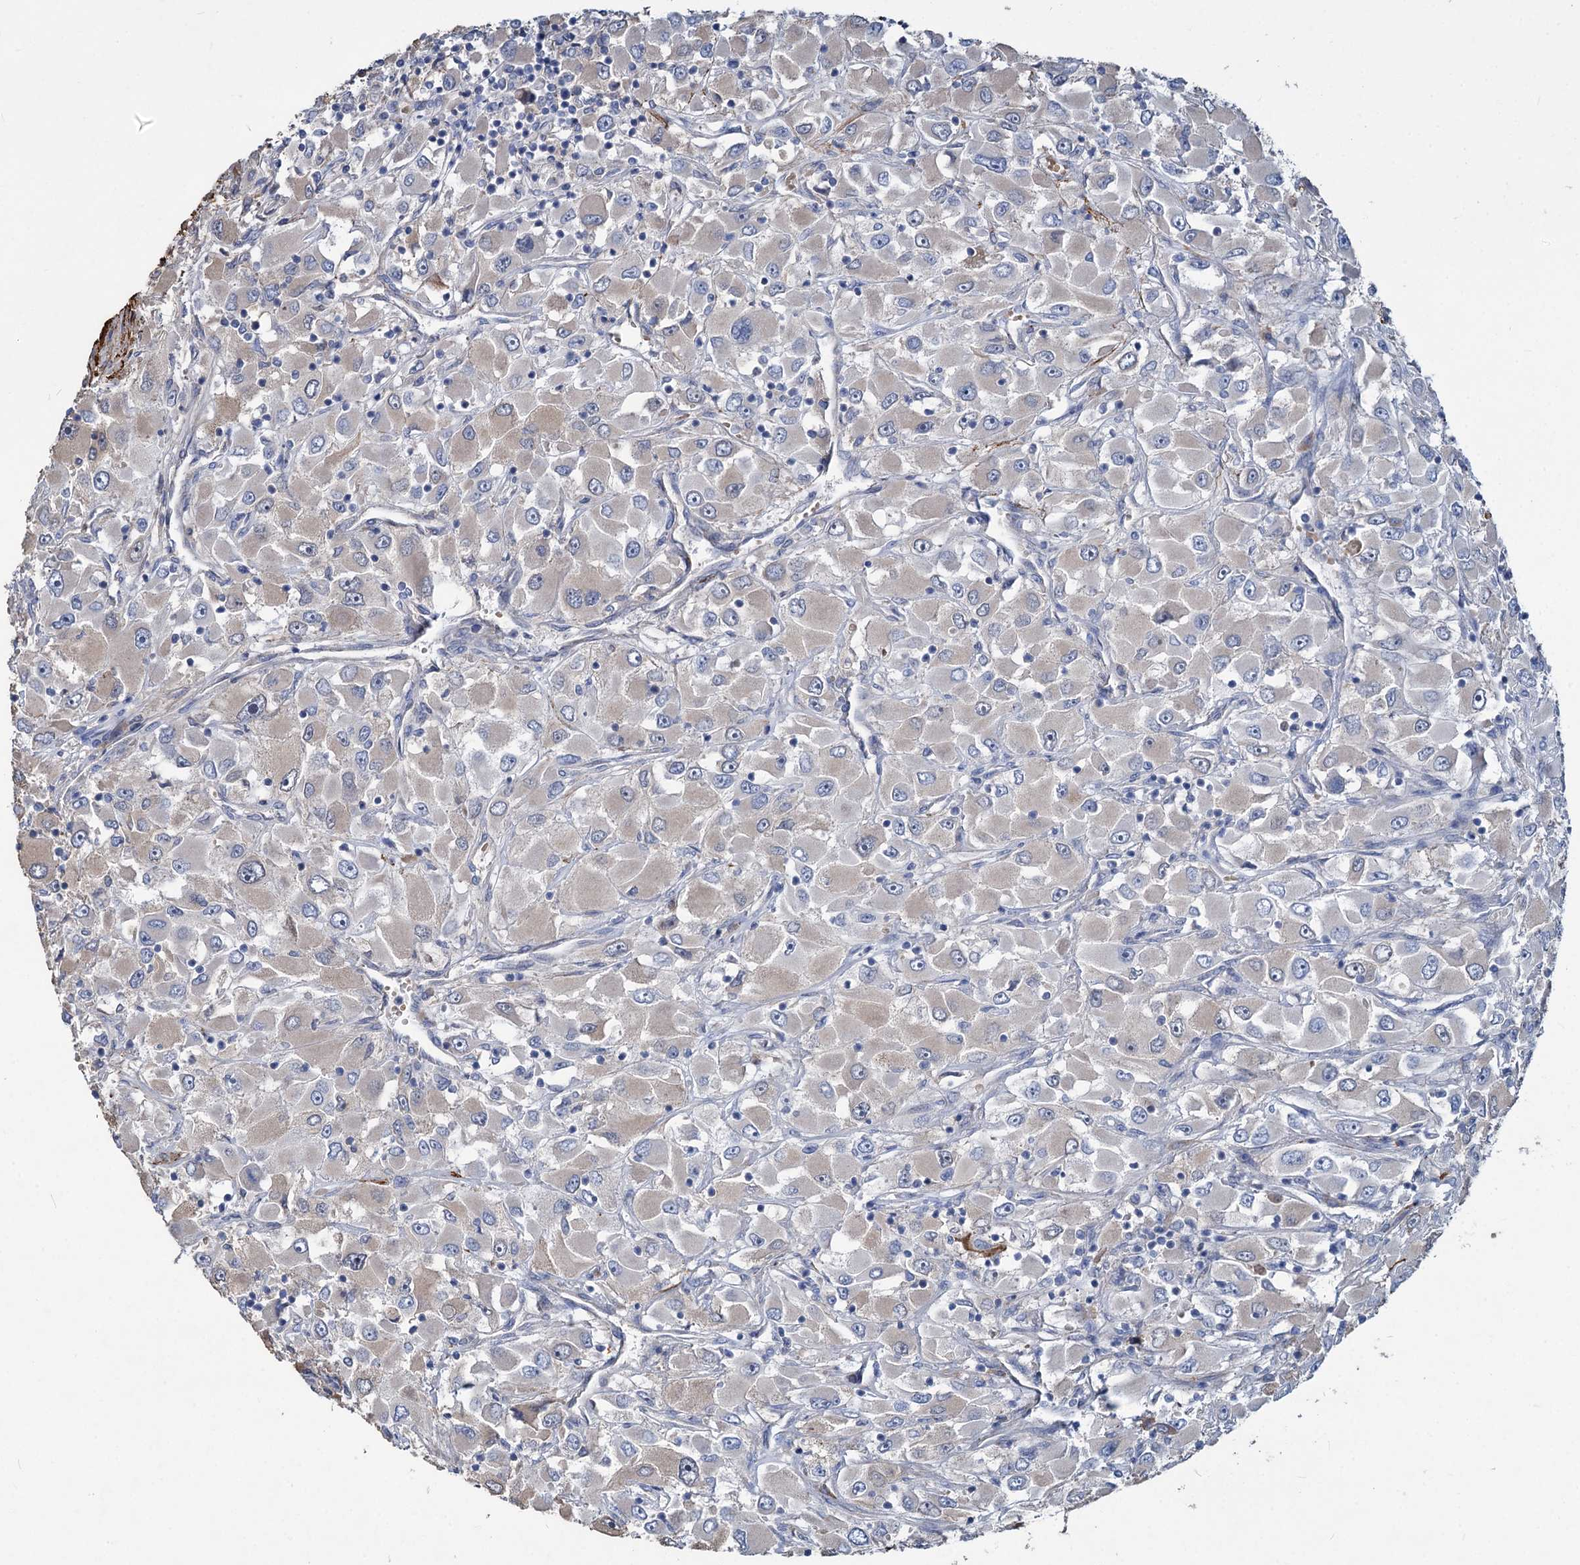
{"staining": {"intensity": "negative", "quantity": "none", "location": "none"}, "tissue": "renal cancer", "cell_type": "Tumor cells", "image_type": "cancer", "snomed": [{"axis": "morphology", "description": "Adenocarcinoma, NOS"}, {"axis": "topography", "description": "Kidney"}], "caption": "Tumor cells show no significant protein expression in renal cancer (adenocarcinoma).", "gene": "URAD", "patient": {"sex": "female", "age": 52}}